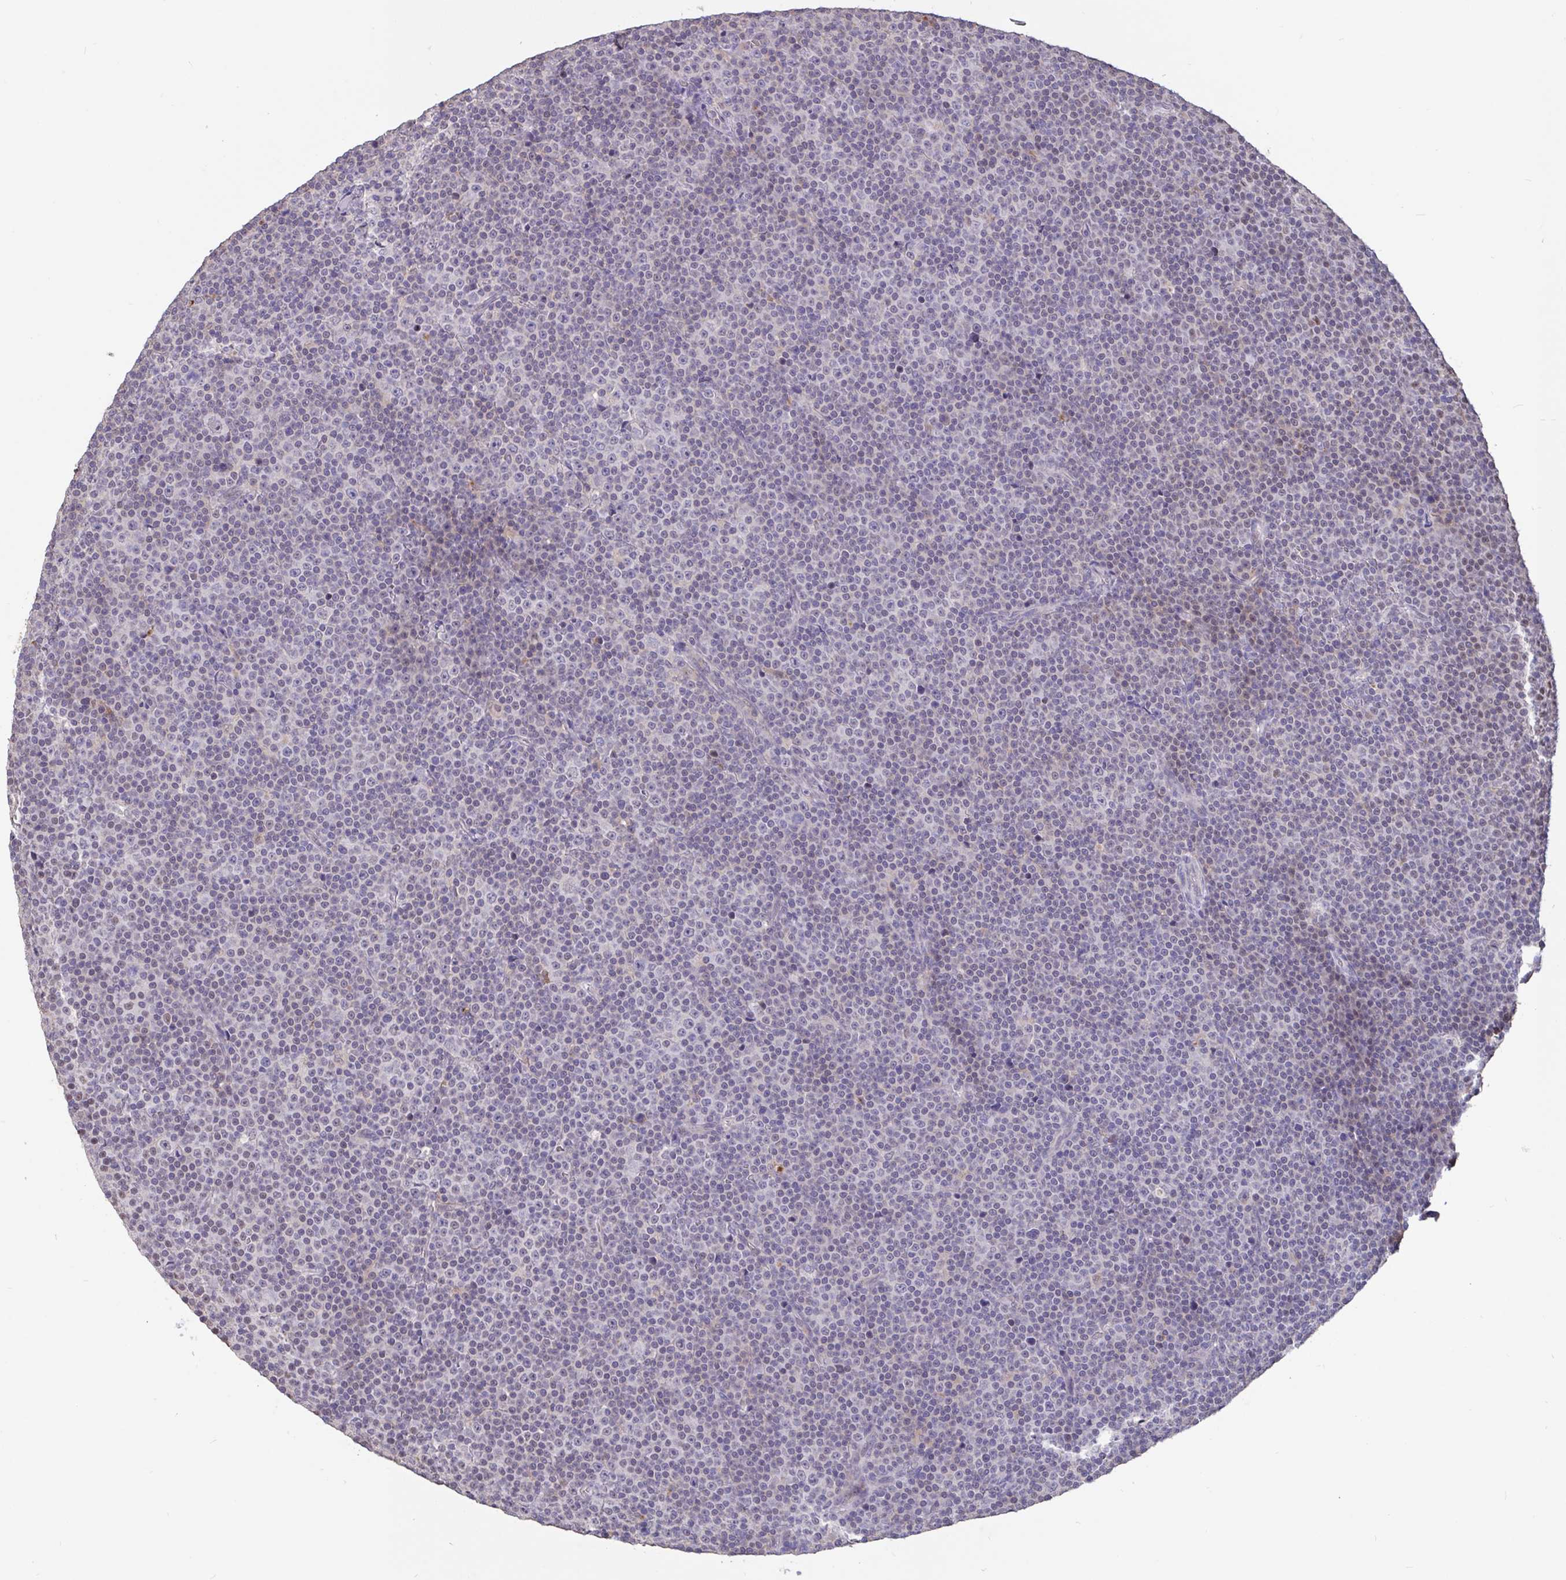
{"staining": {"intensity": "moderate", "quantity": "25%-75%", "location": "nuclear"}, "tissue": "lymphoma", "cell_type": "Tumor cells", "image_type": "cancer", "snomed": [{"axis": "morphology", "description": "Malignant lymphoma, non-Hodgkin's type, Low grade"}, {"axis": "topography", "description": "Lymph node"}], "caption": "Protein staining reveals moderate nuclear positivity in about 25%-75% of tumor cells in lymphoma. (brown staining indicates protein expression, while blue staining denotes nuclei).", "gene": "DDX39A", "patient": {"sex": "female", "age": 67}}